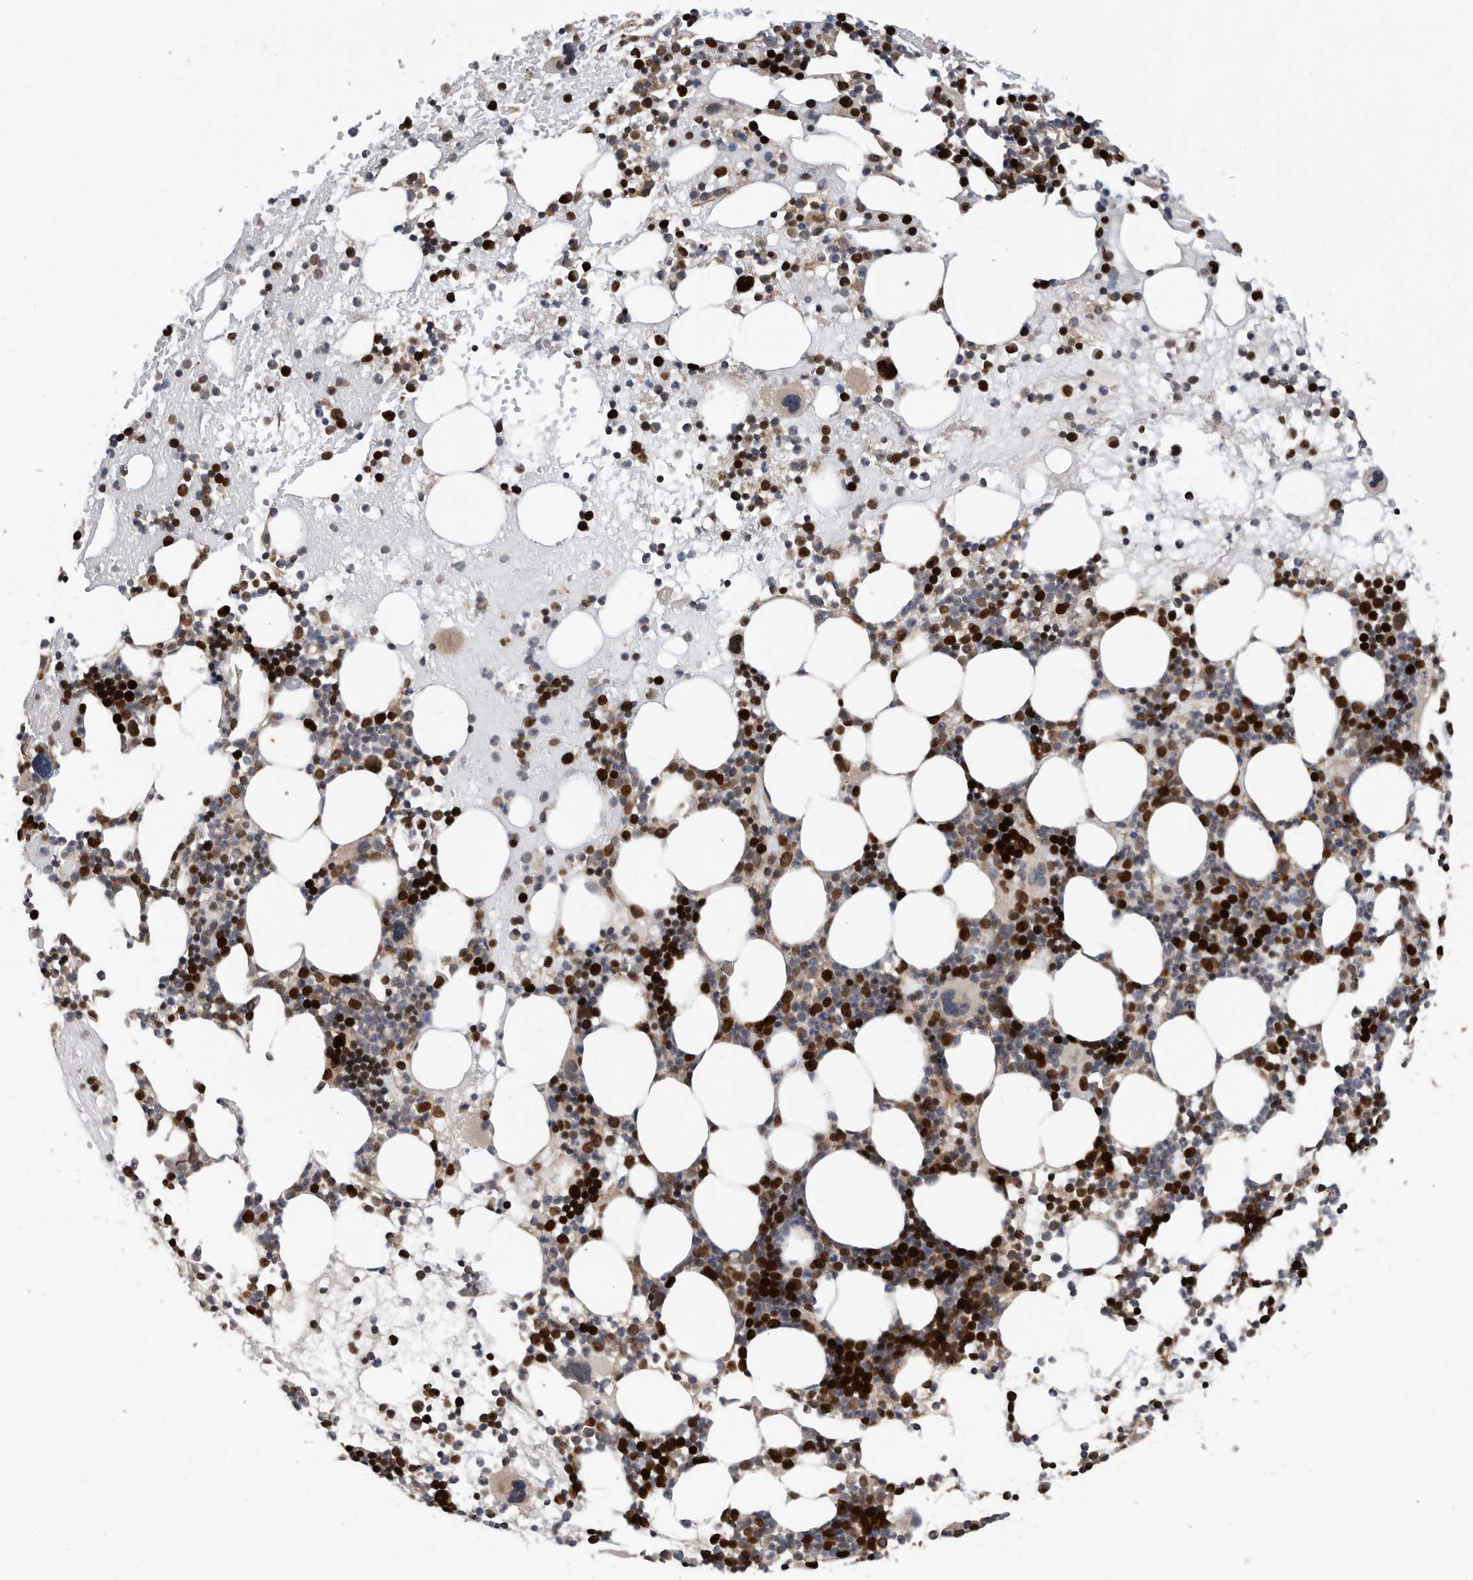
{"staining": {"intensity": "strong", "quantity": ">75%", "location": "nuclear"}, "tissue": "bone marrow", "cell_type": "Hematopoietic cells", "image_type": "normal", "snomed": [{"axis": "morphology", "description": "Normal tissue, NOS"}, {"axis": "topography", "description": "Bone marrow"}], "caption": "About >75% of hematopoietic cells in normal human bone marrow demonstrate strong nuclear protein expression as visualized by brown immunohistochemical staining.", "gene": "ATAD2", "patient": {"sex": "female", "age": 57}}